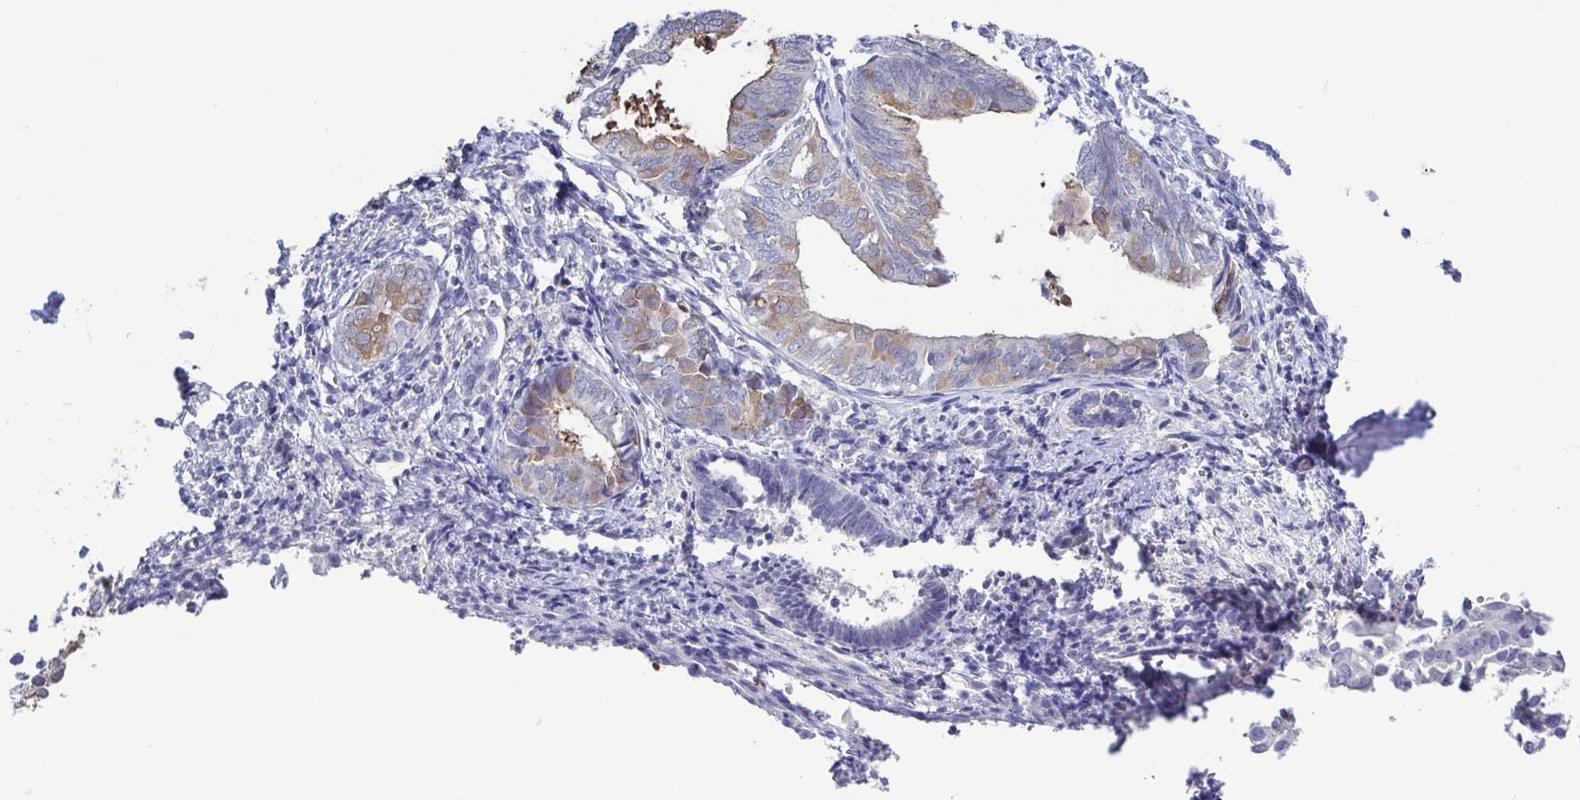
{"staining": {"intensity": "negative", "quantity": "none", "location": "none"}, "tissue": "endometrium", "cell_type": "Cells in endometrial stroma", "image_type": "normal", "snomed": [{"axis": "morphology", "description": "Normal tissue, NOS"}, {"axis": "topography", "description": "Endometrium"}], "caption": "High magnification brightfield microscopy of normal endometrium stained with DAB (brown) and counterstained with hematoxylin (blue): cells in endometrial stroma show no significant staining.", "gene": "TEX12", "patient": {"sex": "female", "age": 50}}